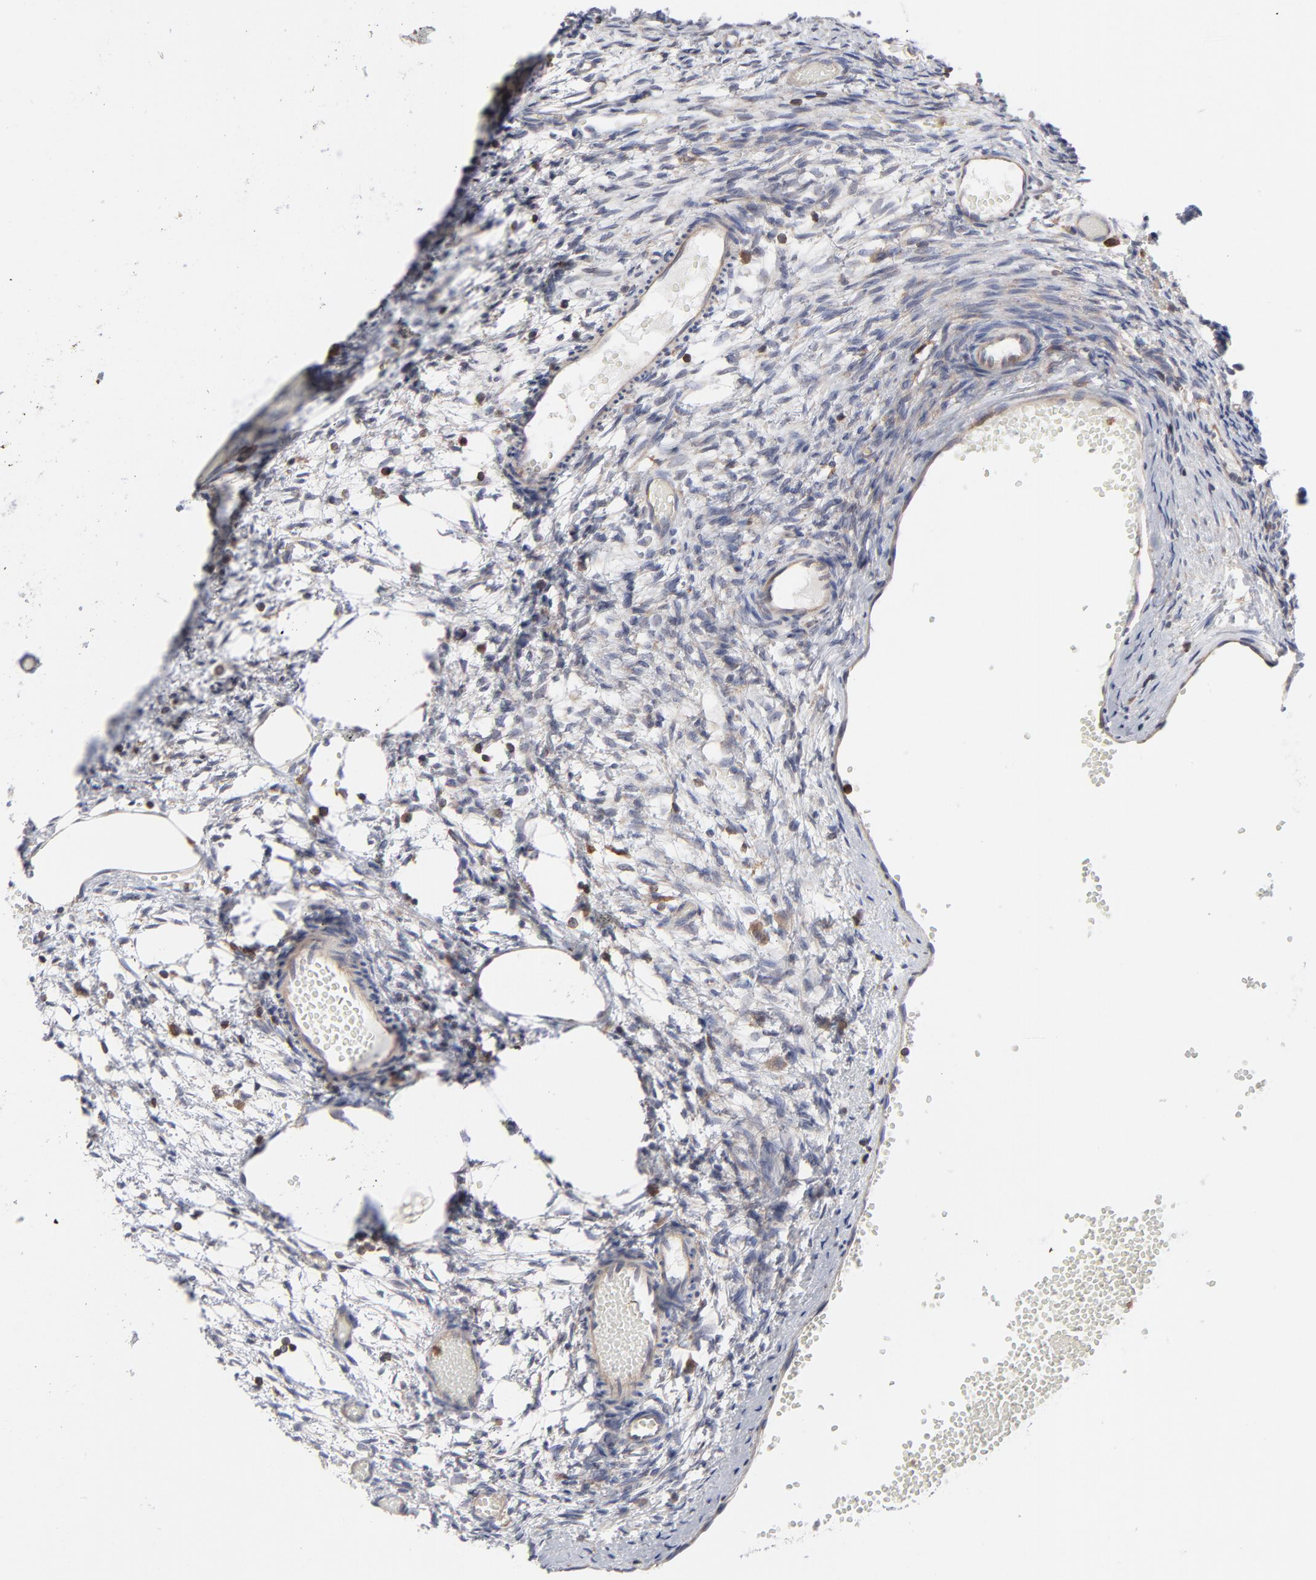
{"staining": {"intensity": "weak", "quantity": ">75%", "location": "cytoplasmic/membranous"}, "tissue": "ovary", "cell_type": "Ovarian stroma cells", "image_type": "normal", "snomed": [{"axis": "morphology", "description": "Normal tissue, NOS"}, {"axis": "topography", "description": "Ovary"}], "caption": "IHC photomicrograph of benign human ovary stained for a protein (brown), which reveals low levels of weak cytoplasmic/membranous positivity in about >75% of ovarian stroma cells.", "gene": "MAP2K1", "patient": {"sex": "female", "age": 35}}